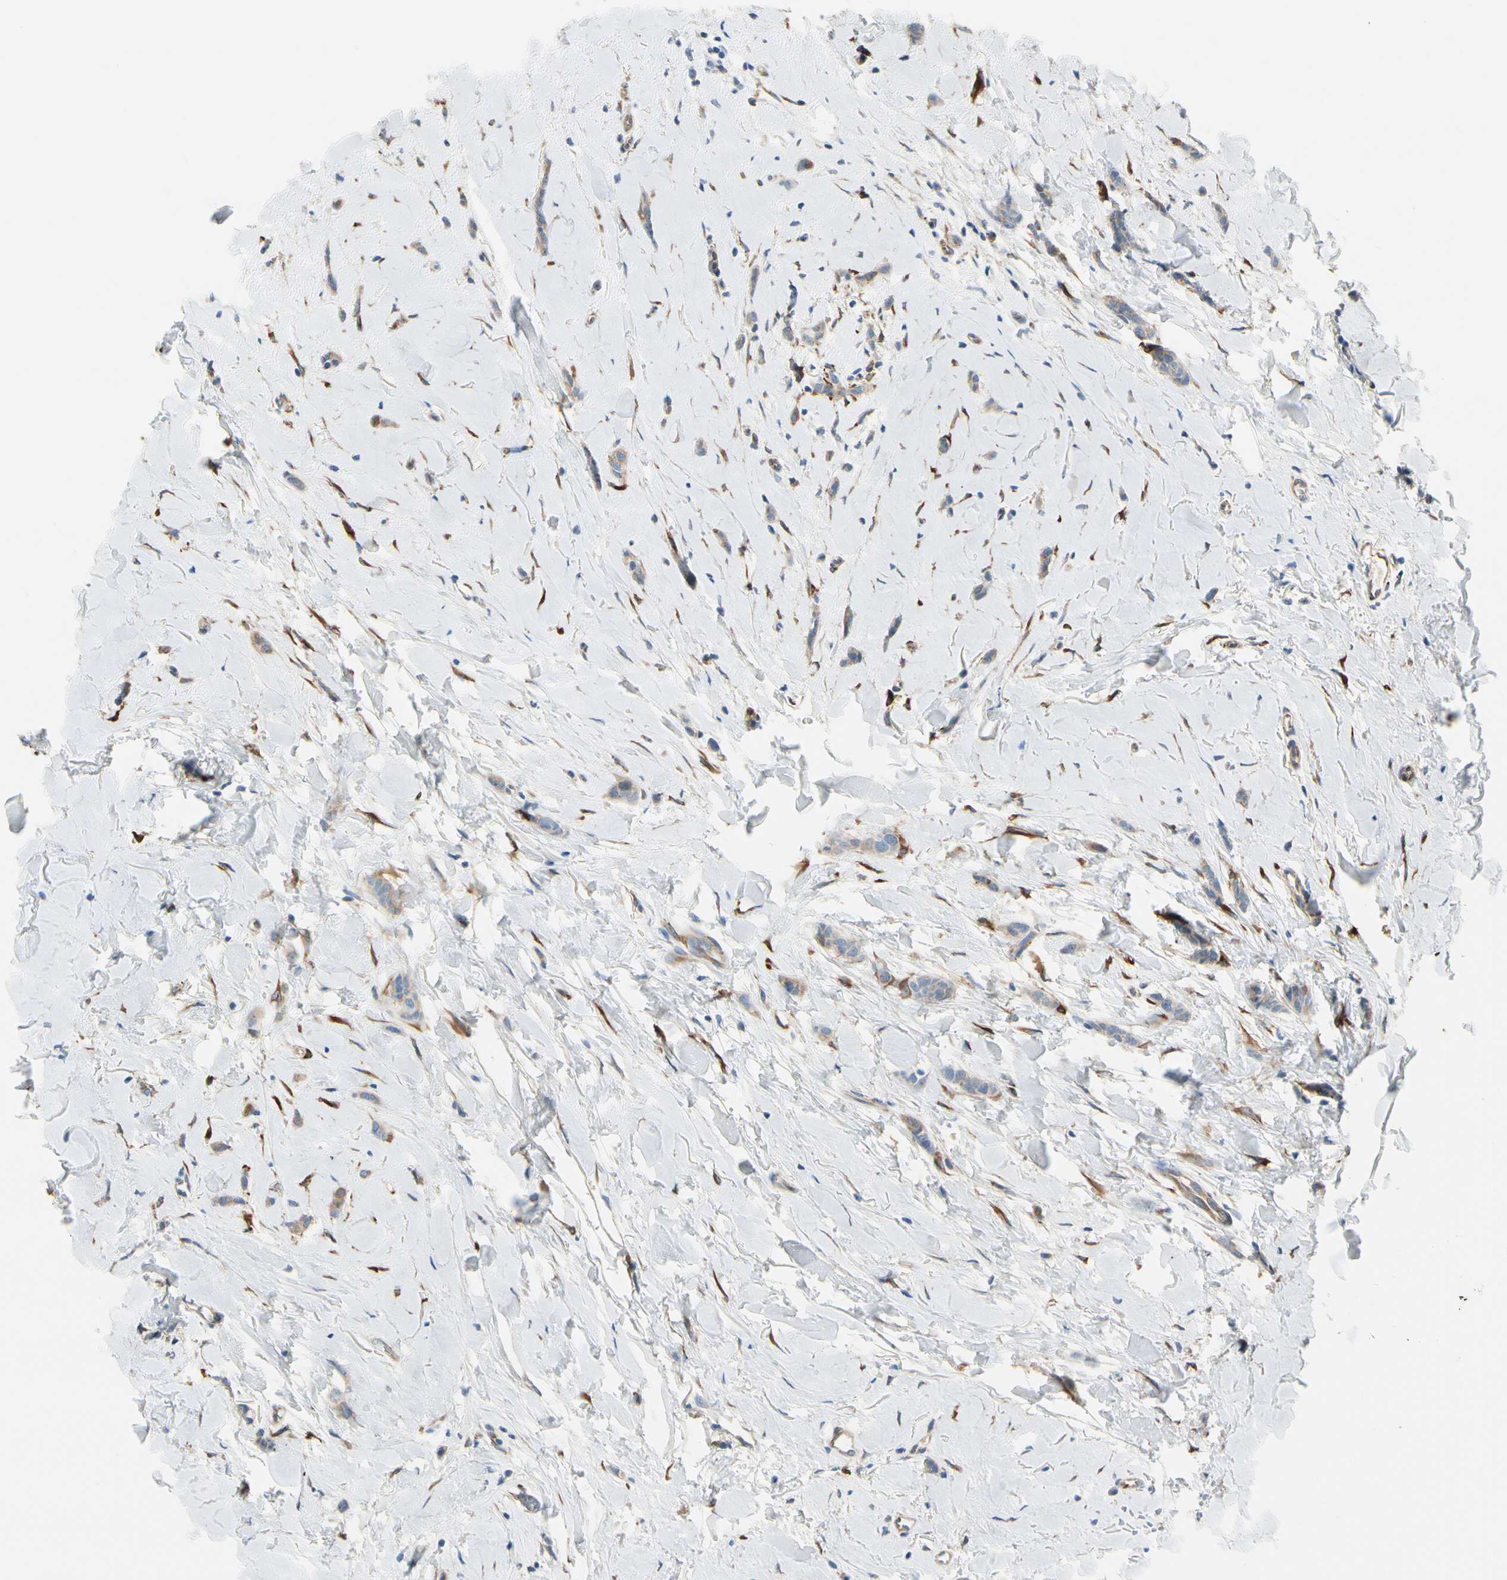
{"staining": {"intensity": "weak", "quantity": "25%-75%", "location": "cytoplasmic/membranous"}, "tissue": "breast cancer", "cell_type": "Tumor cells", "image_type": "cancer", "snomed": [{"axis": "morphology", "description": "Lobular carcinoma"}, {"axis": "topography", "description": "Skin"}, {"axis": "topography", "description": "Breast"}], "caption": "Protein analysis of breast cancer (lobular carcinoma) tissue displays weak cytoplasmic/membranous expression in about 25%-75% of tumor cells. The staining is performed using DAB (3,3'-diaminobenzidine) brown chromogen to label protein expression. The nuclei are counter-stained blue using hematoxylin.", "gene": "FKBP7", "patient": {"sex": "female", "age": 46}}